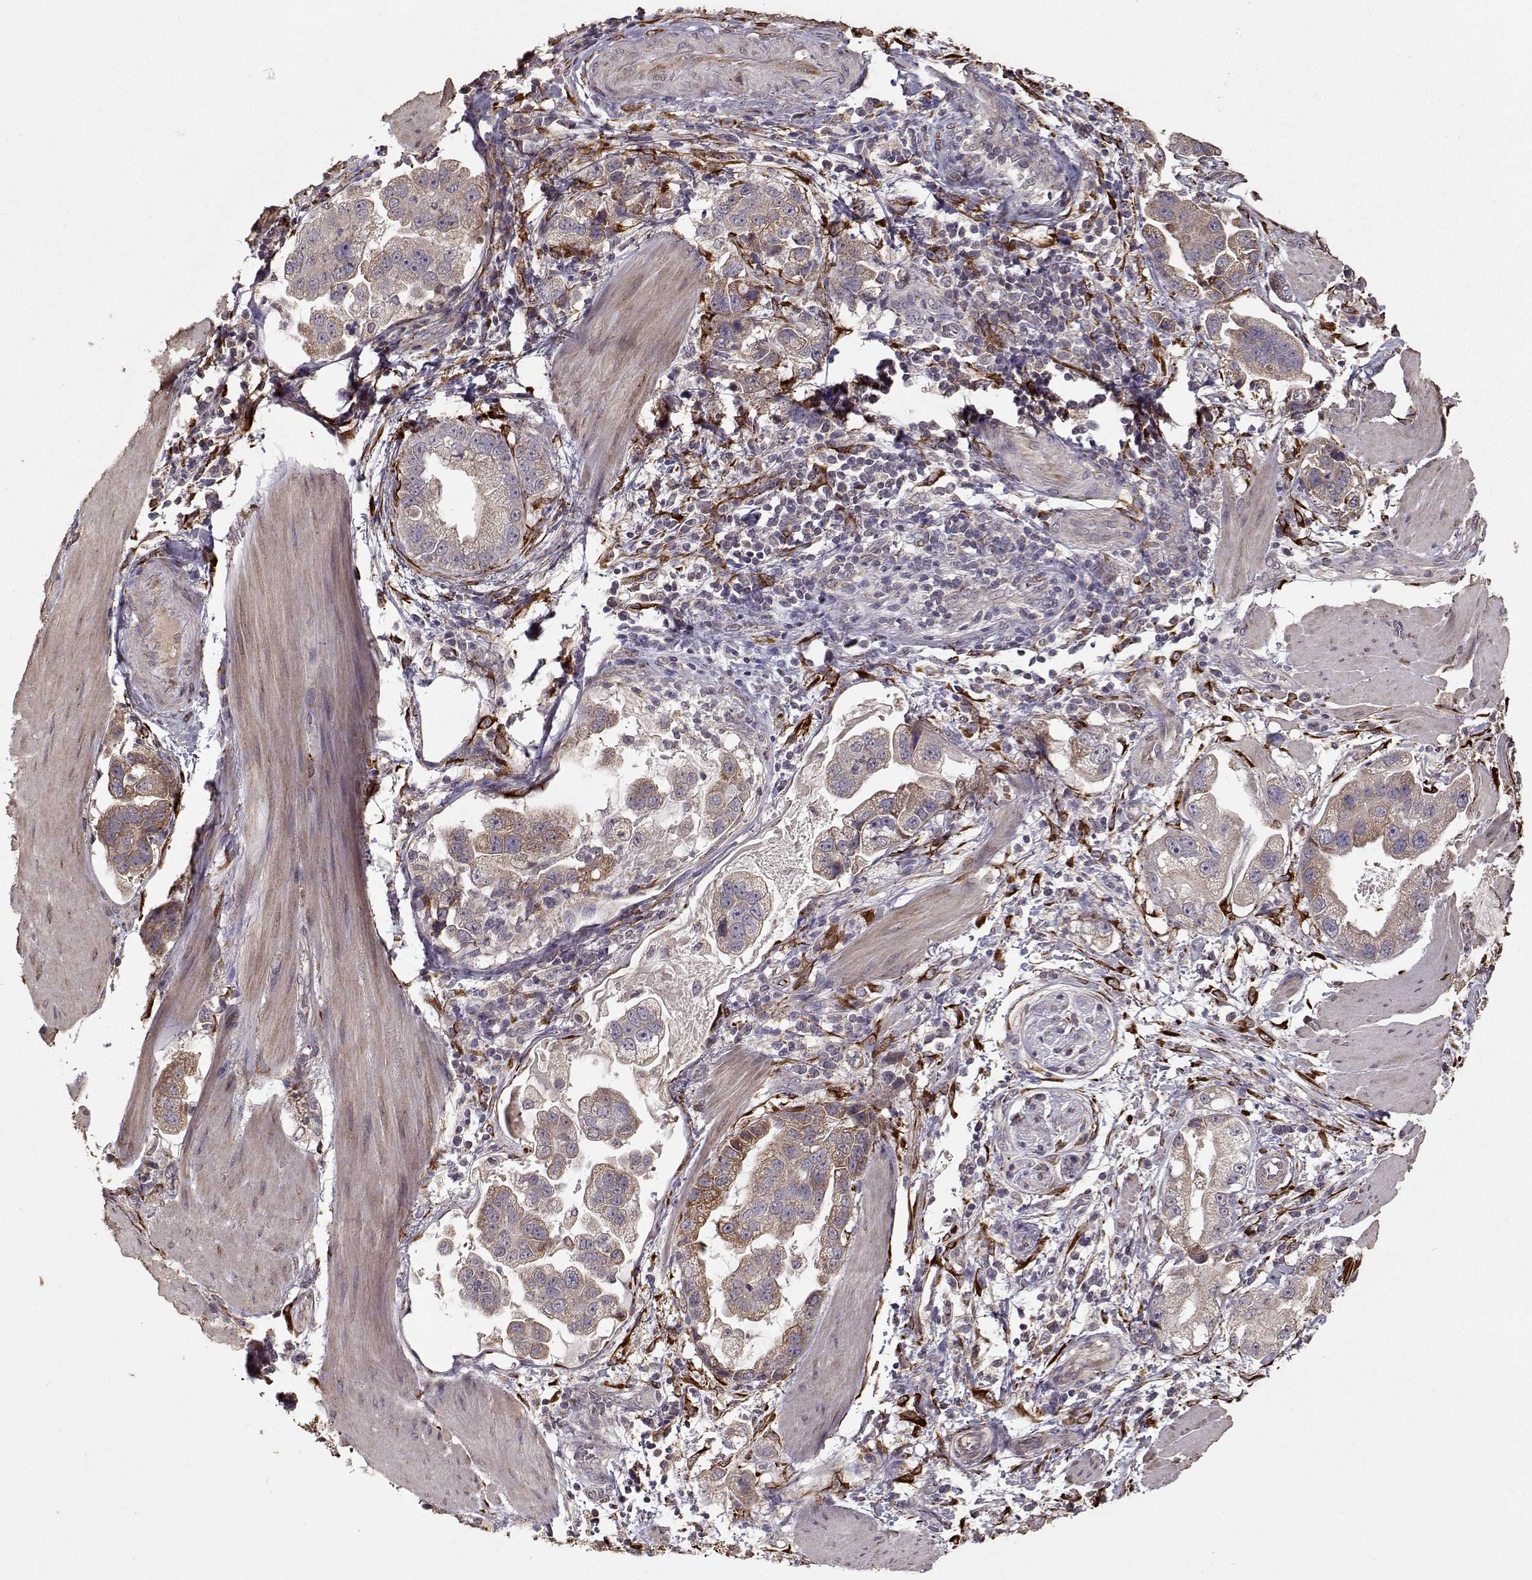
{"staining": {"intensity": "moderate", "quantity": "25%-75%", "location": "cytoplasmic/membranous"}, "tissue": "stomach cancer", "cell_type": "Tumor cells", "image_type": "cancer", "snomed": [{"axis": "morphology", "description": "Adenocarcinoma, NOS"}, {"axis": "topography", "description": "Stomach"}], "caption": "Protein staining of stomach cancer tissue exhibits moderate cytoplasmic/membranous positivity in about 25%-75% of tumor cells.", "gene": "IMMP1L", "patient": {"sex": "male", "age": 59}}